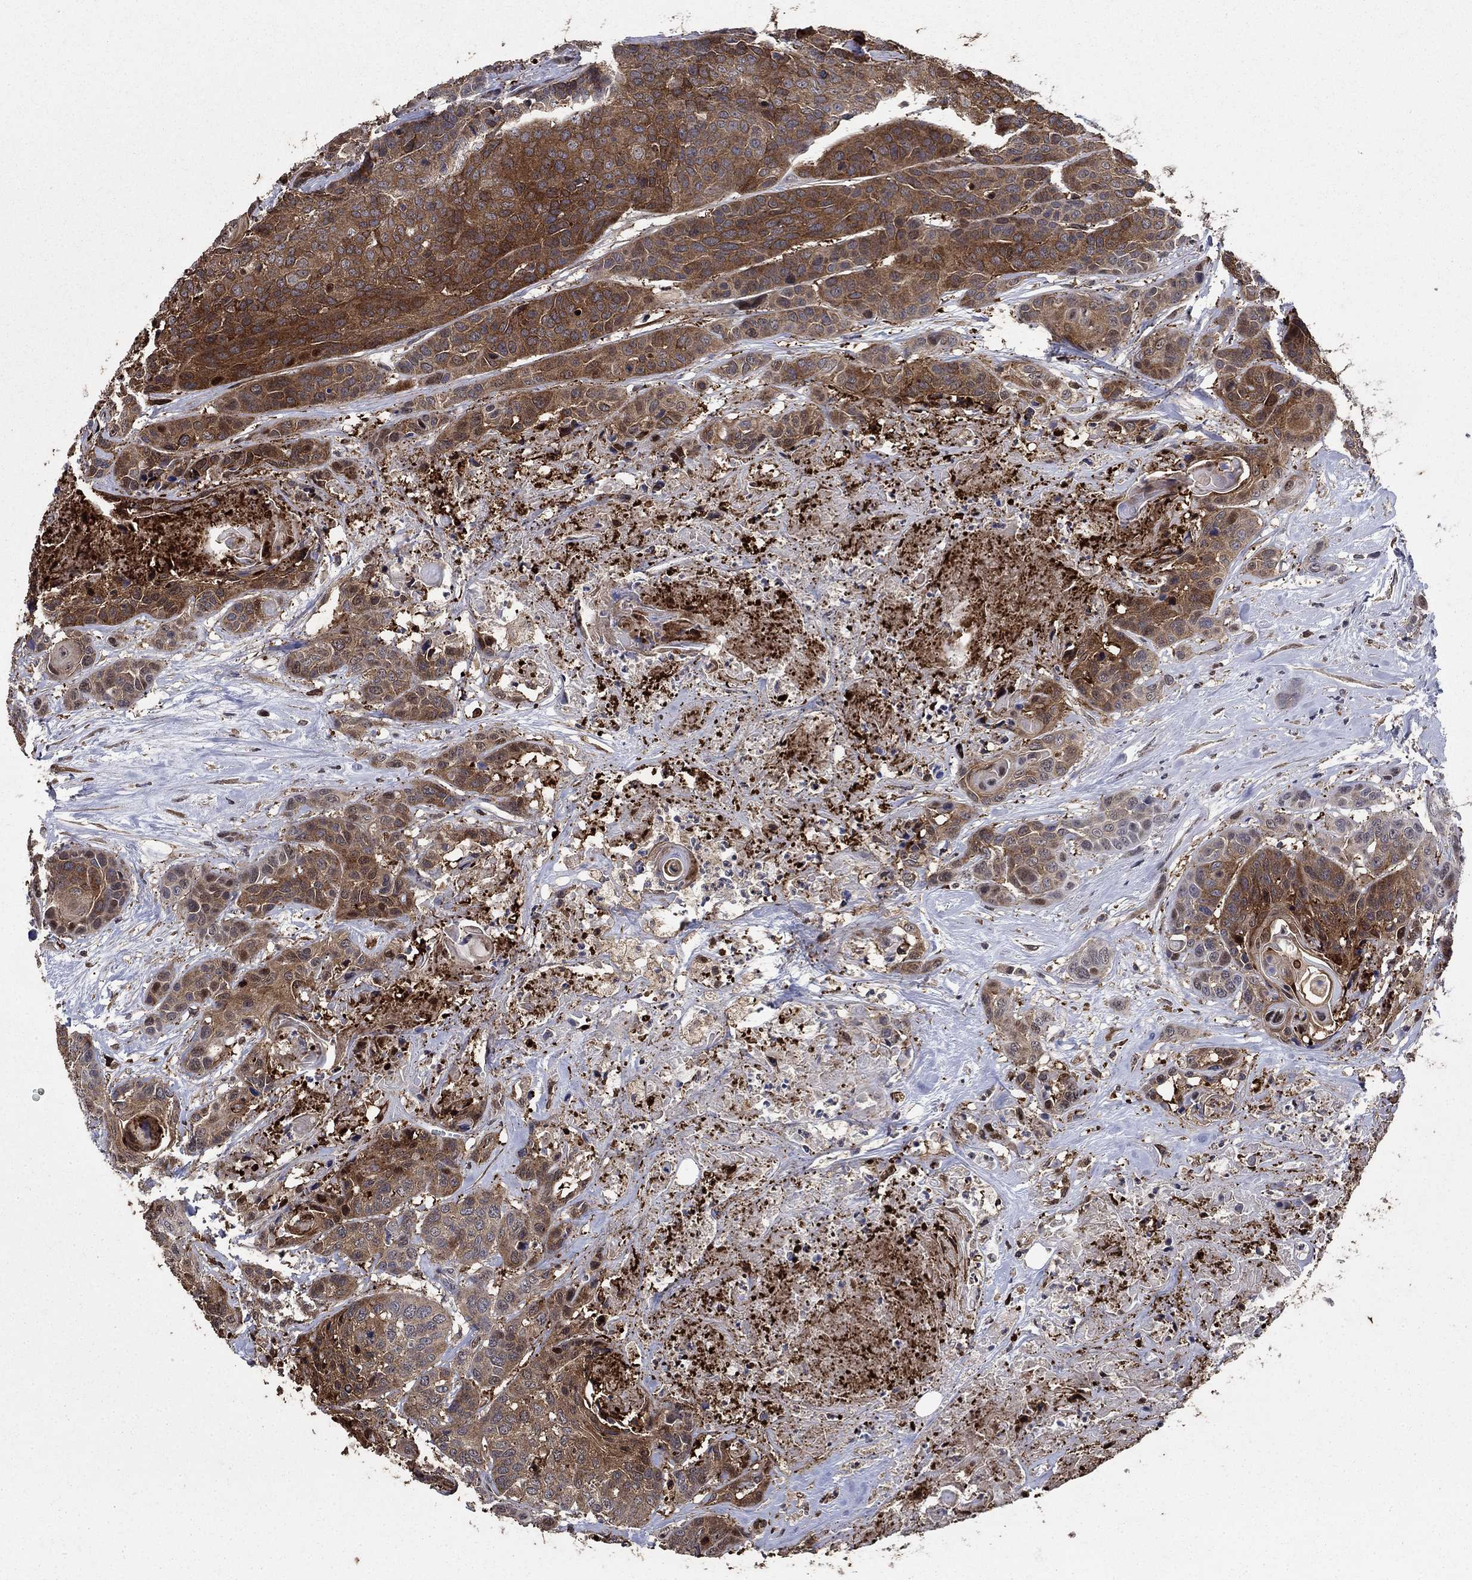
{"staining": {"intensity": "strong", "quantity": "25%-75%", "location": "cytoplasmic/membranous"}, "tissue": "head and neck cancer", "cell_type": "Tumor cells", "image_type": "cancer", "snomed": [{"axis": "morphology", "description": "Squamous cell carcinoma, NOS"}, {"axis": "topography", "description": "Oral tissue"}, {"axis": "topography", "description": "Head-Neck"}], "caption": "Tumor cells demonstrate strong cytoplasmic/membranous expression in approximately 25%-75% of cells in head and neck squamous cell carcinoma. The staining is performed using DAB (3,3'-diaminobenzidine) brown chromogen to label protein expression. The nuclei are counter-stained blue using hematoxylin.", "gene": "DVL1", "patient": {"sex": "male", "age": 56}}